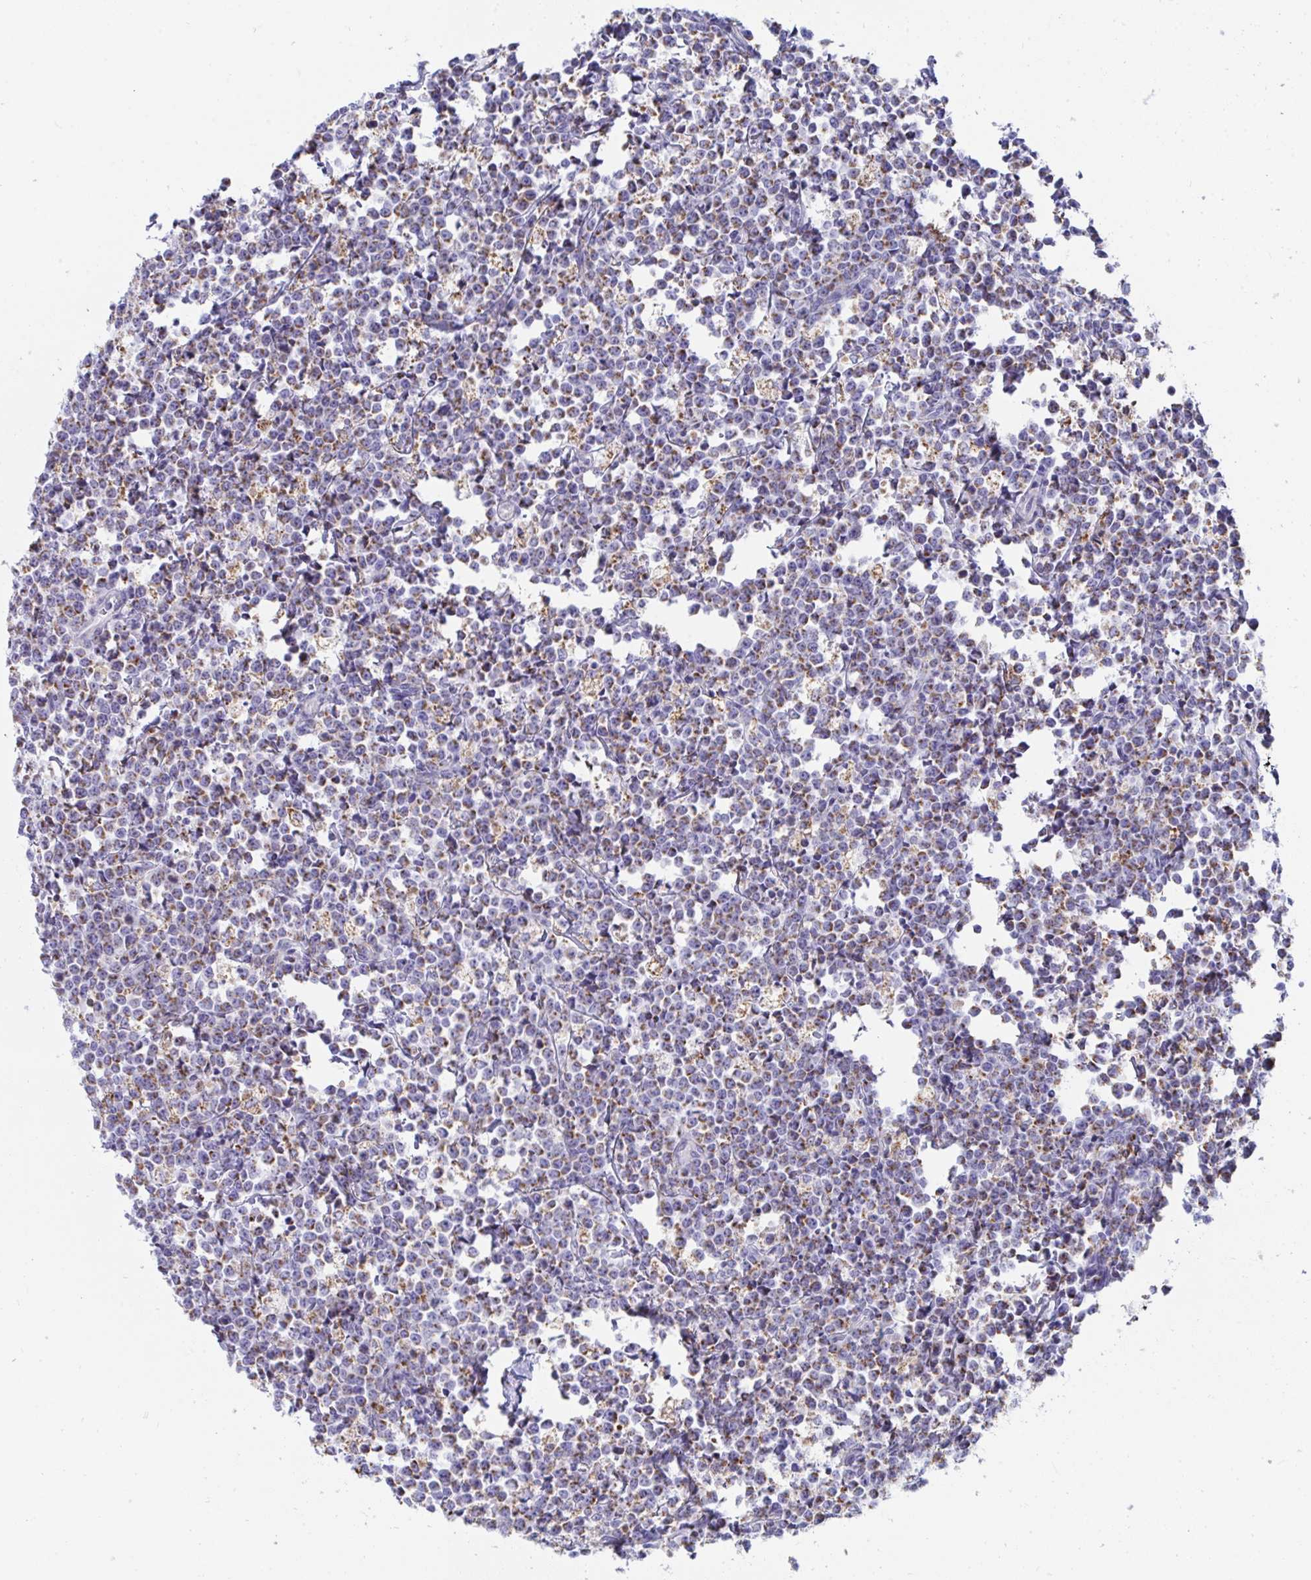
{"staining": {"intensity": "moderate", "quantity": "25%-75%", "location": "cytoplasmic/membranous"}, "tissue": "lymphoma", "cell_type": "Tumor cells", "image_type": "cancer", "snomed": [{"axis": "morphology", "description": "Malignant lymphoma, non-Hodgkin's type, High grade"}, {"axis": "topography", "description": "Small intestine"}], "caption": "There is medium levels of moderate cytoplasmic/membranous staining in tumor cells of high-grade malignant lymphoma, non-Hodgkin's type, as demonstrated by immunohistochemical staining (brown color).", "gene": "AIFM1", "patient": {"sex": "female", "age": 56}}